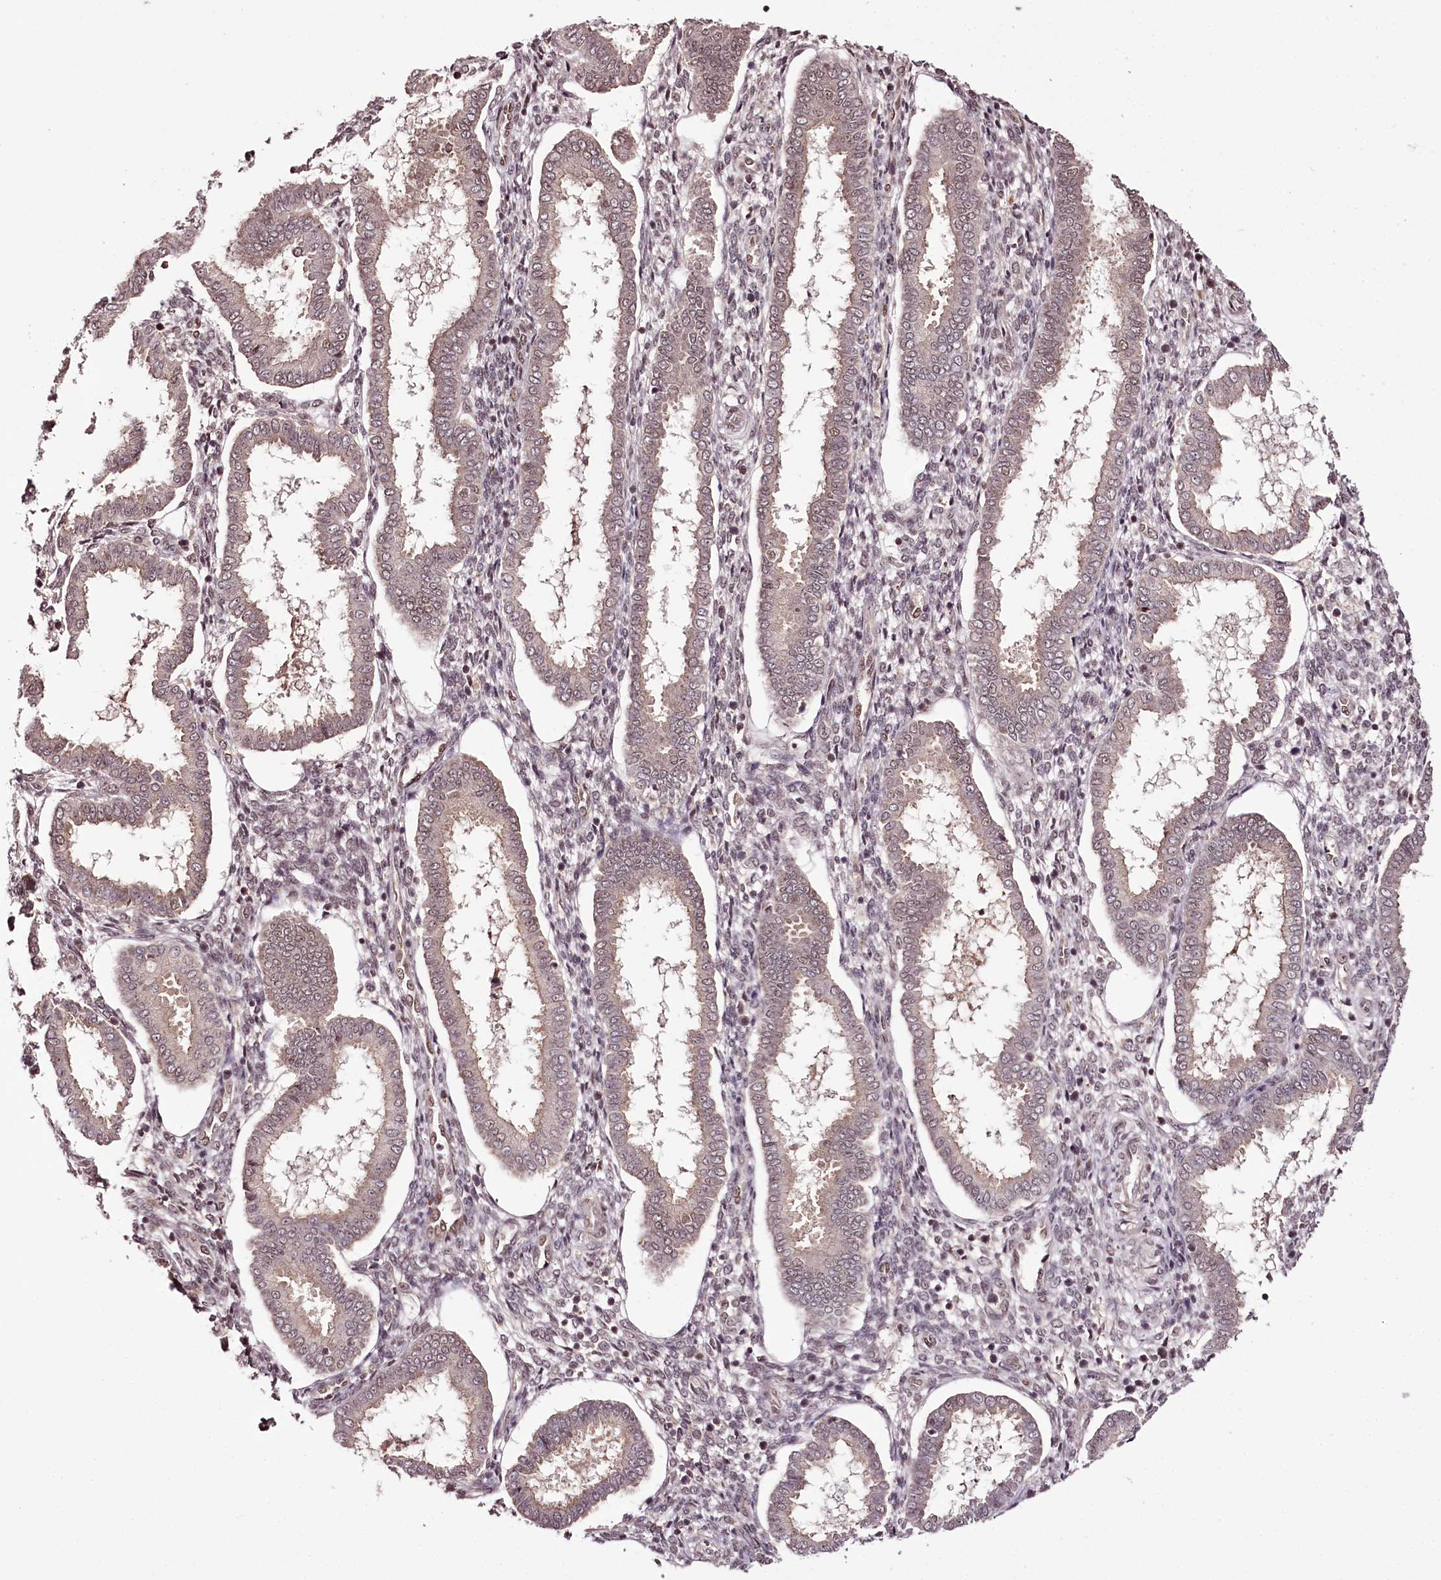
{"staining": {"intensity": "moderate", "quantity": "25%-75%", "location": "nuclear"}, "tissue": "endometrium", "cell_type": "Cells in endometrial stroma", "image_type": "normal", "snomed": [{"axis": "morphology", "description": "Normal tissue, NOS"}, {"axis": "topography", "description": "Endometrium"}], "caption": "A high-resolution photomicrograph shows IHC staining of normal endometrium, which shows moderate nuclear staining in approximately 25%-75% of cells in endometrial stroma.", "gene": "TTC33", "patient": {"sex": "female", "age": 24}}